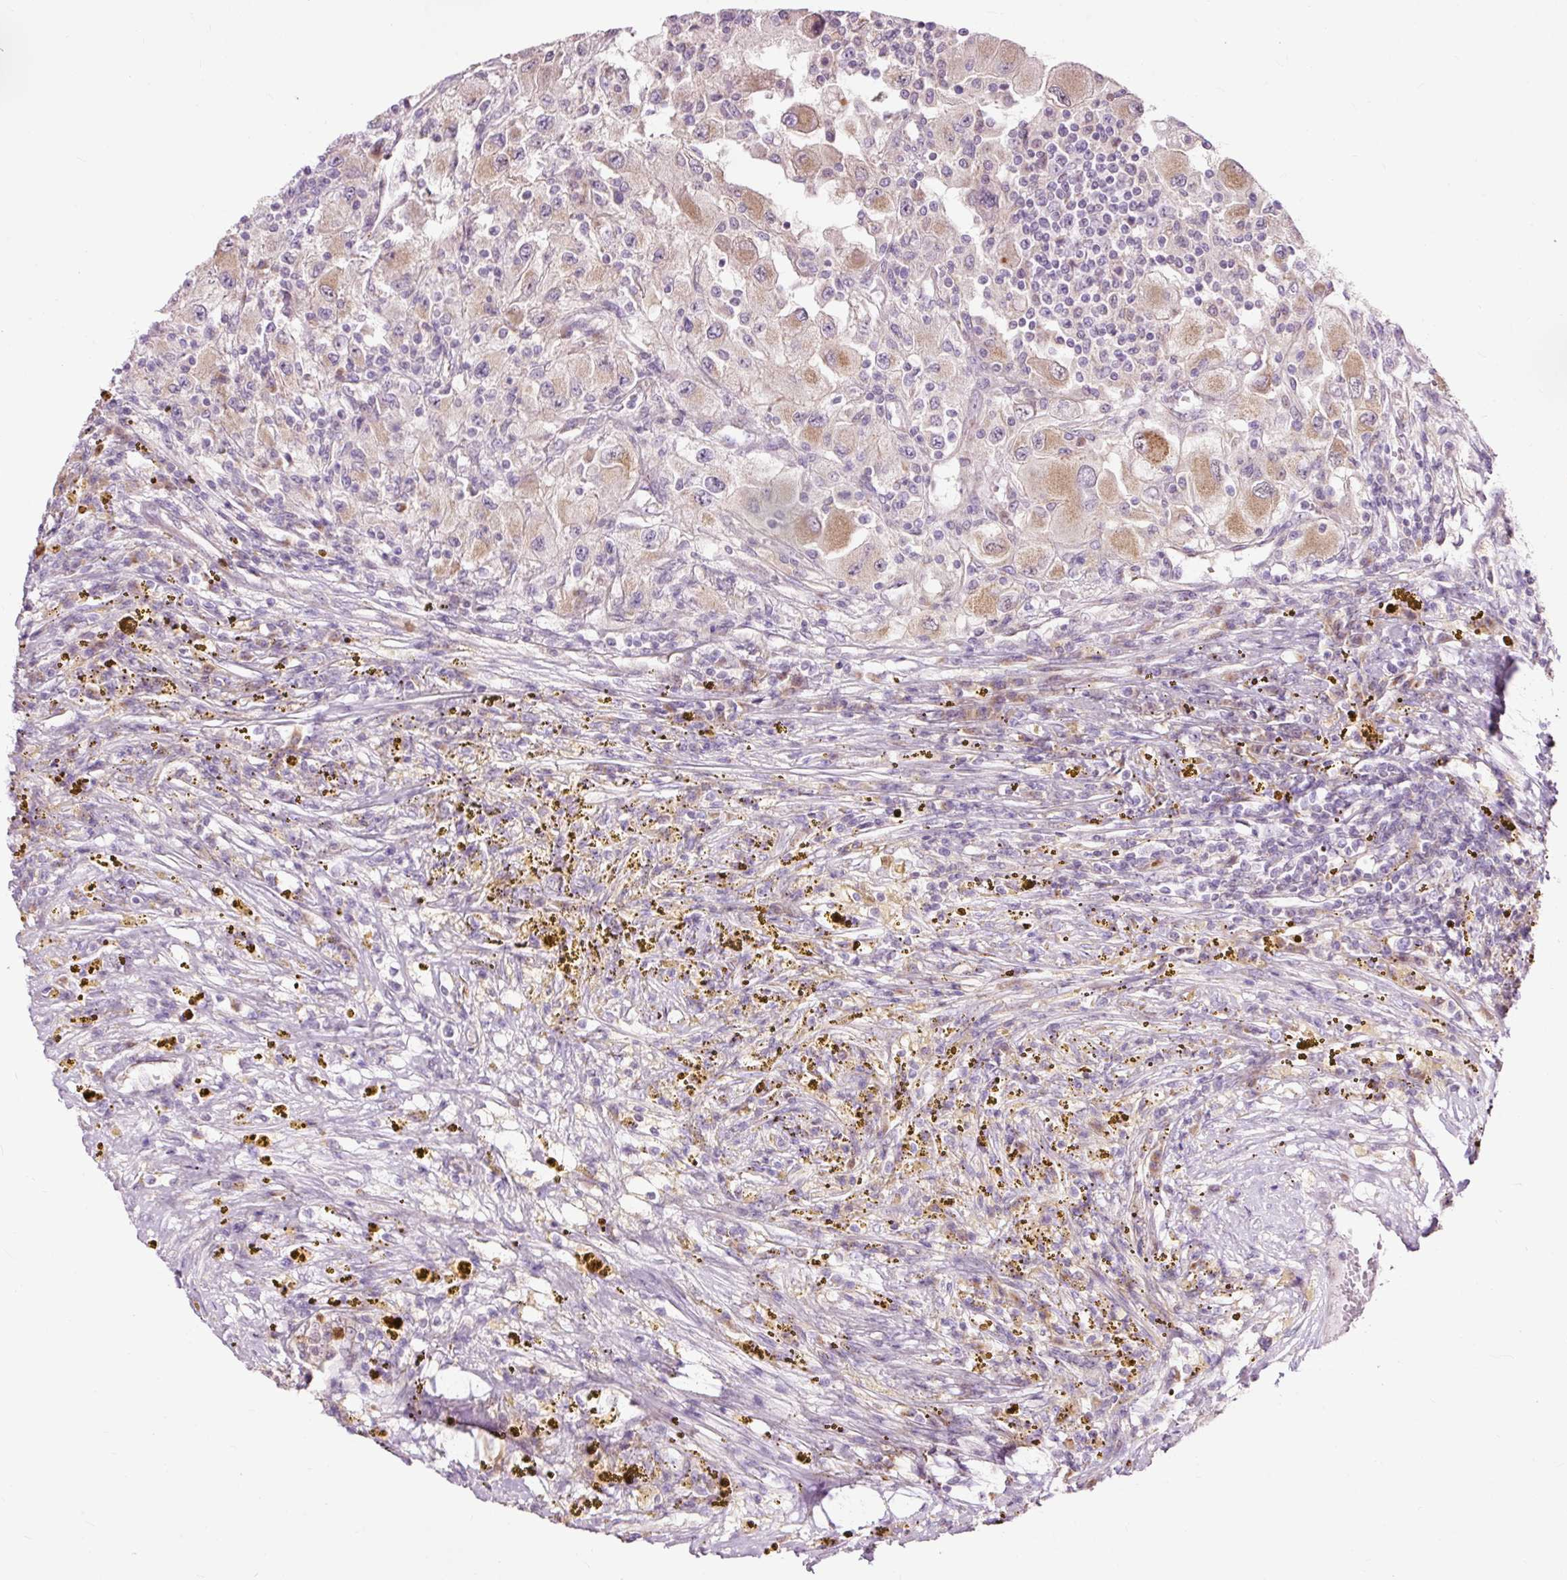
{"staining": {"intensity": "weak", "quantity": ">75%", "location": "cytoplasmic/membranous"}, "tissue": "renal cancer", "cell_type": "Tumor cells", "image_type": "cancer", "snomed": [{"axis": "morphology", "description": "Adenocarcinoma, NOS"}, {"axis": "topography", "description": "Kidney"}], "caption": "This photomicrograph reveals renal adenocarcinoma stained with immunohistochemistry to label a protein in brown. The cytoplasmic/membranous of tumor cells show weak positivity for the protein. Nuclei are counter-stained blue.", "gene": "PRDX5", "patient": {"sex": "female", "age": 67}}